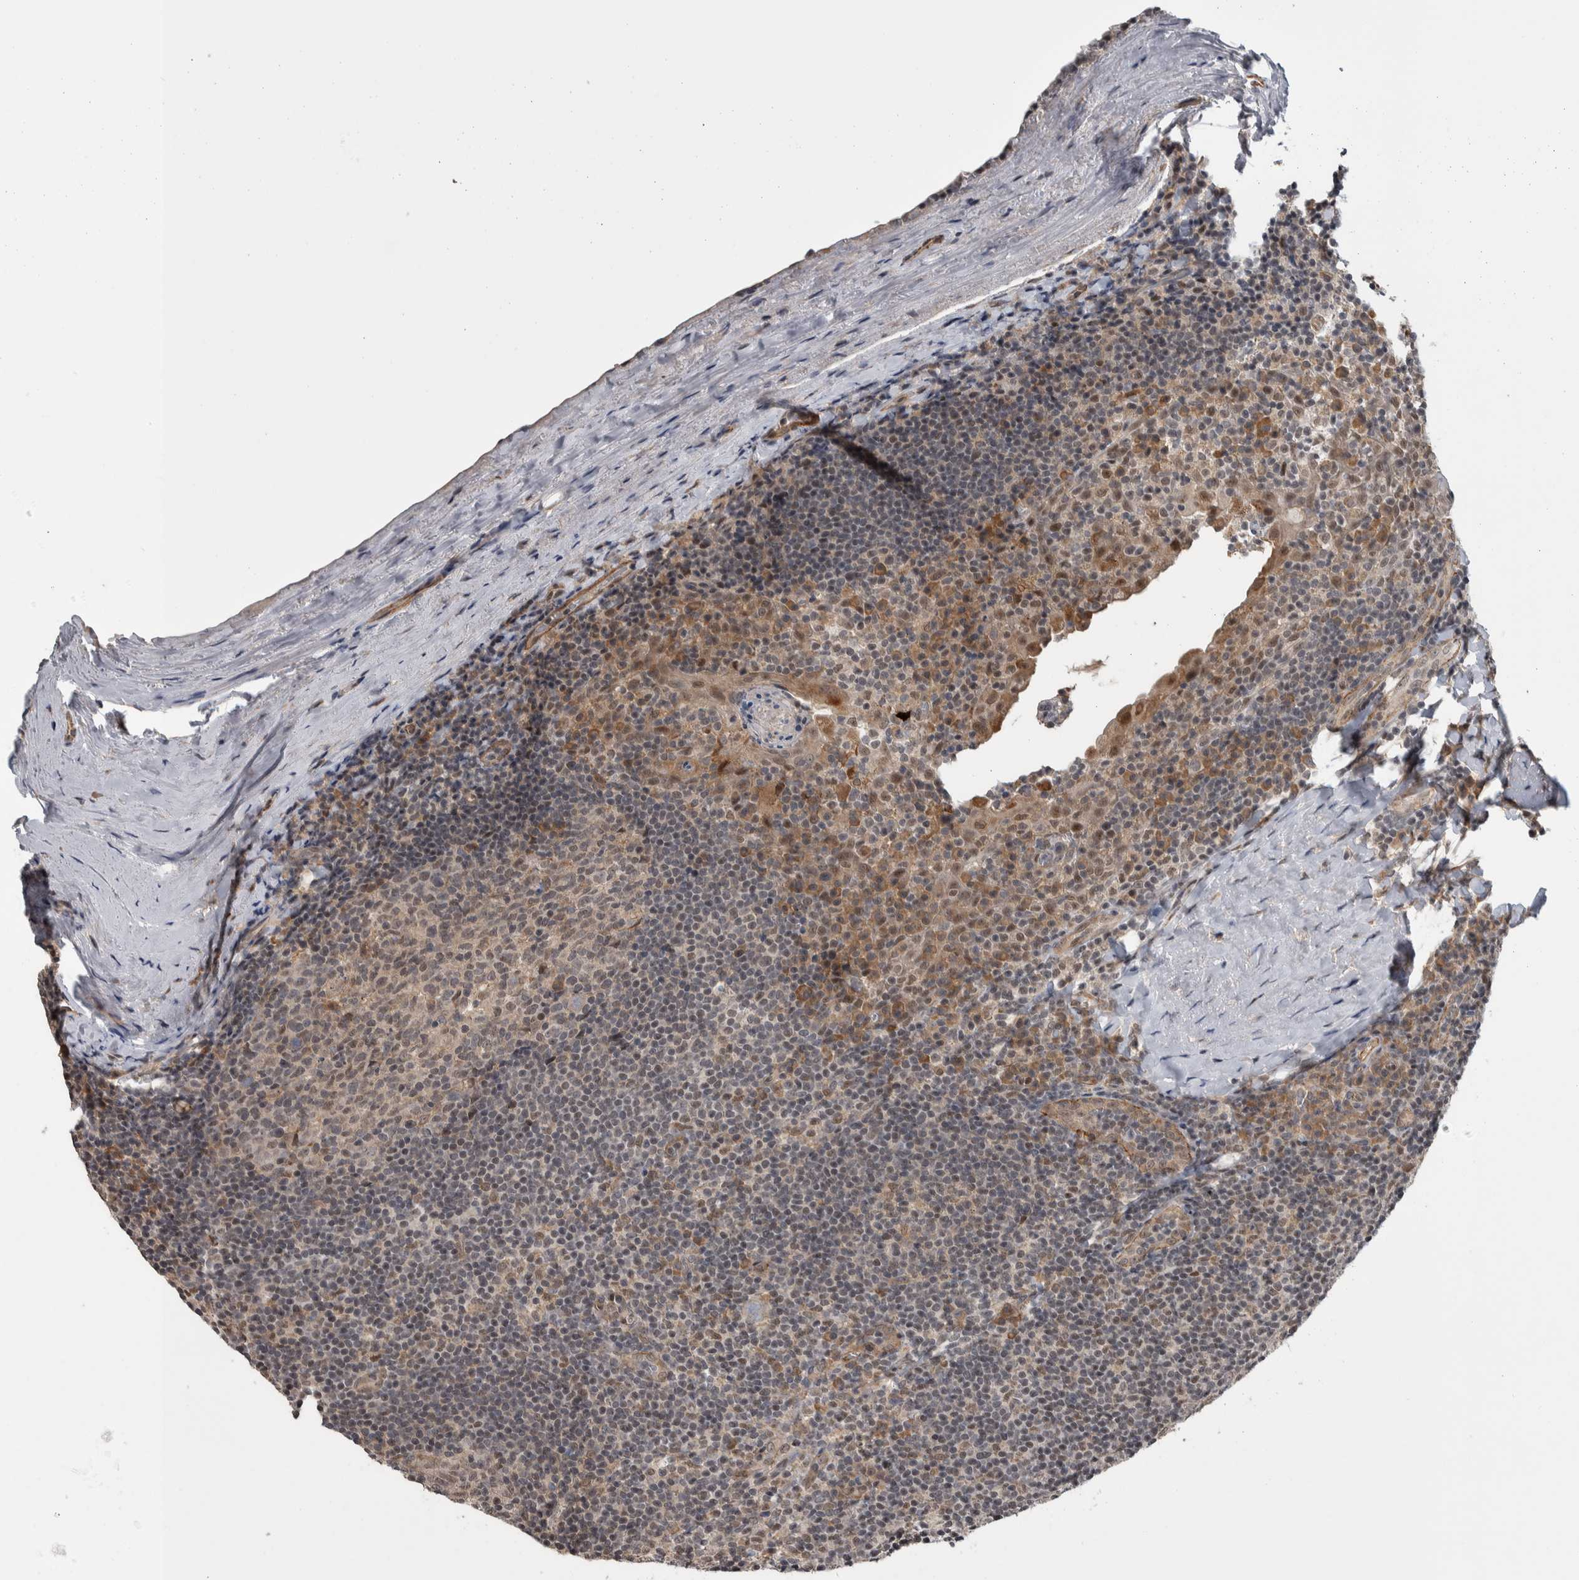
{"staining": {"intensity": "weak", "quantity": "<25%", "location": "cytoplasmic/membranous"}, "tissue": "tonsil", "cell_type": "Germinal center cells", "image_type": "normal", "snomed": [{"axis": "morphology", "description": "Normal tissue, NOS"}, {"axis": "topography", "description": "Tonsil"}], "caption": "The histopathology image exhibits no significant positivity in germinal center cells of tonsil. (DAB immunohistochemistry visualized using brightfield microscopy, high magnification).", "gene": "PRDM4", "patient": {"sex": "male", "age": 37}}